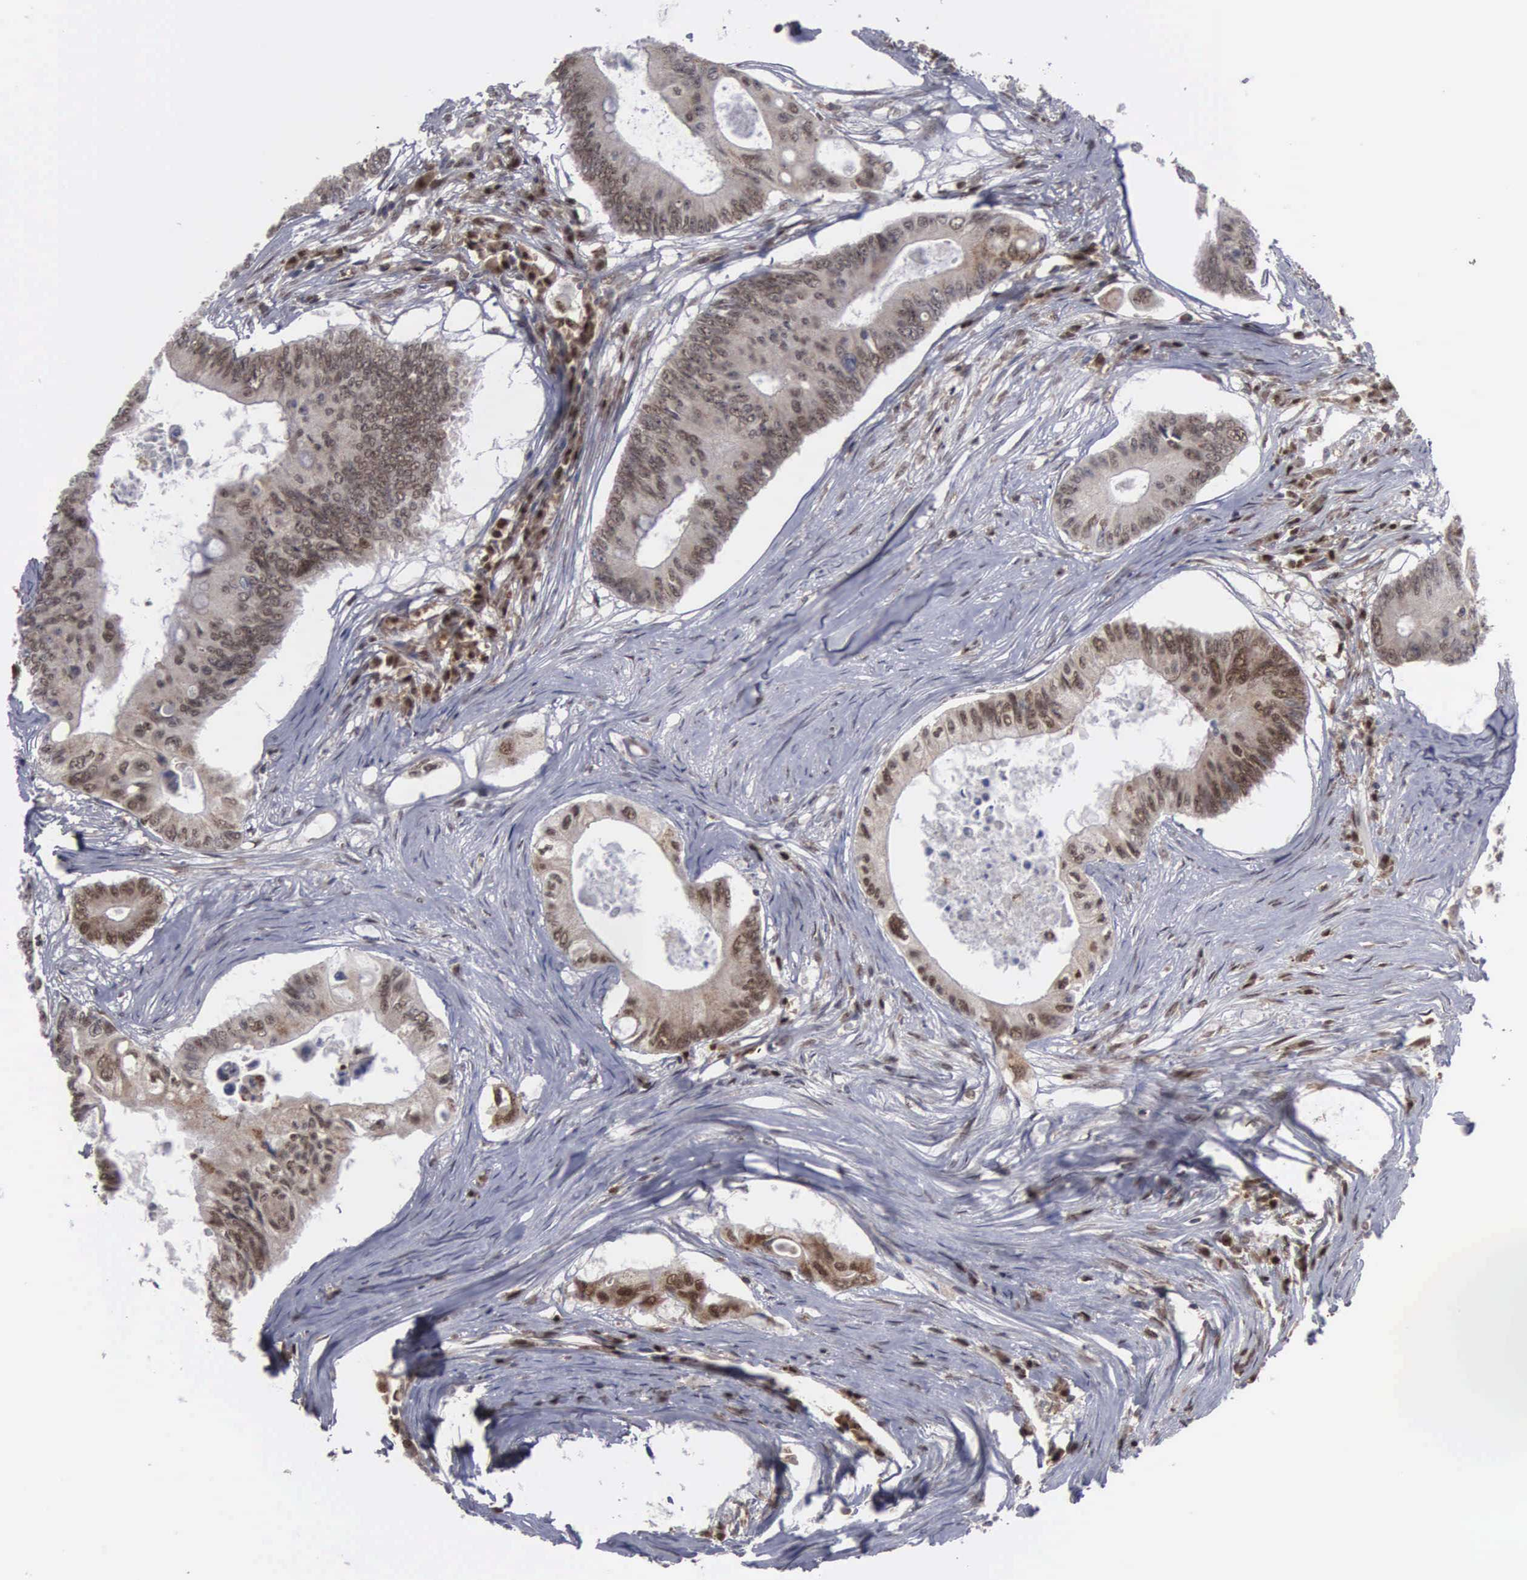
{"staining": {"intensity": "moderate", "quantity": ">75%", "location": "nuclear"}, "tissue": "colorectal cancer", "cell_type": "Tumor cells", "image_type": "cancer", "snomed": [{"axis": "morphology", "description": "Adenocarcinoma, NOS"}, {"axis": "topography", "description": "Colon"}], "caption": "Protein staining reveals moderate nuclear expression in about >75% of tumor cells in adenocarcinoma (colorectal).", "gene": "TRMT5", "patient": {"sex": "male", "age": 65}}